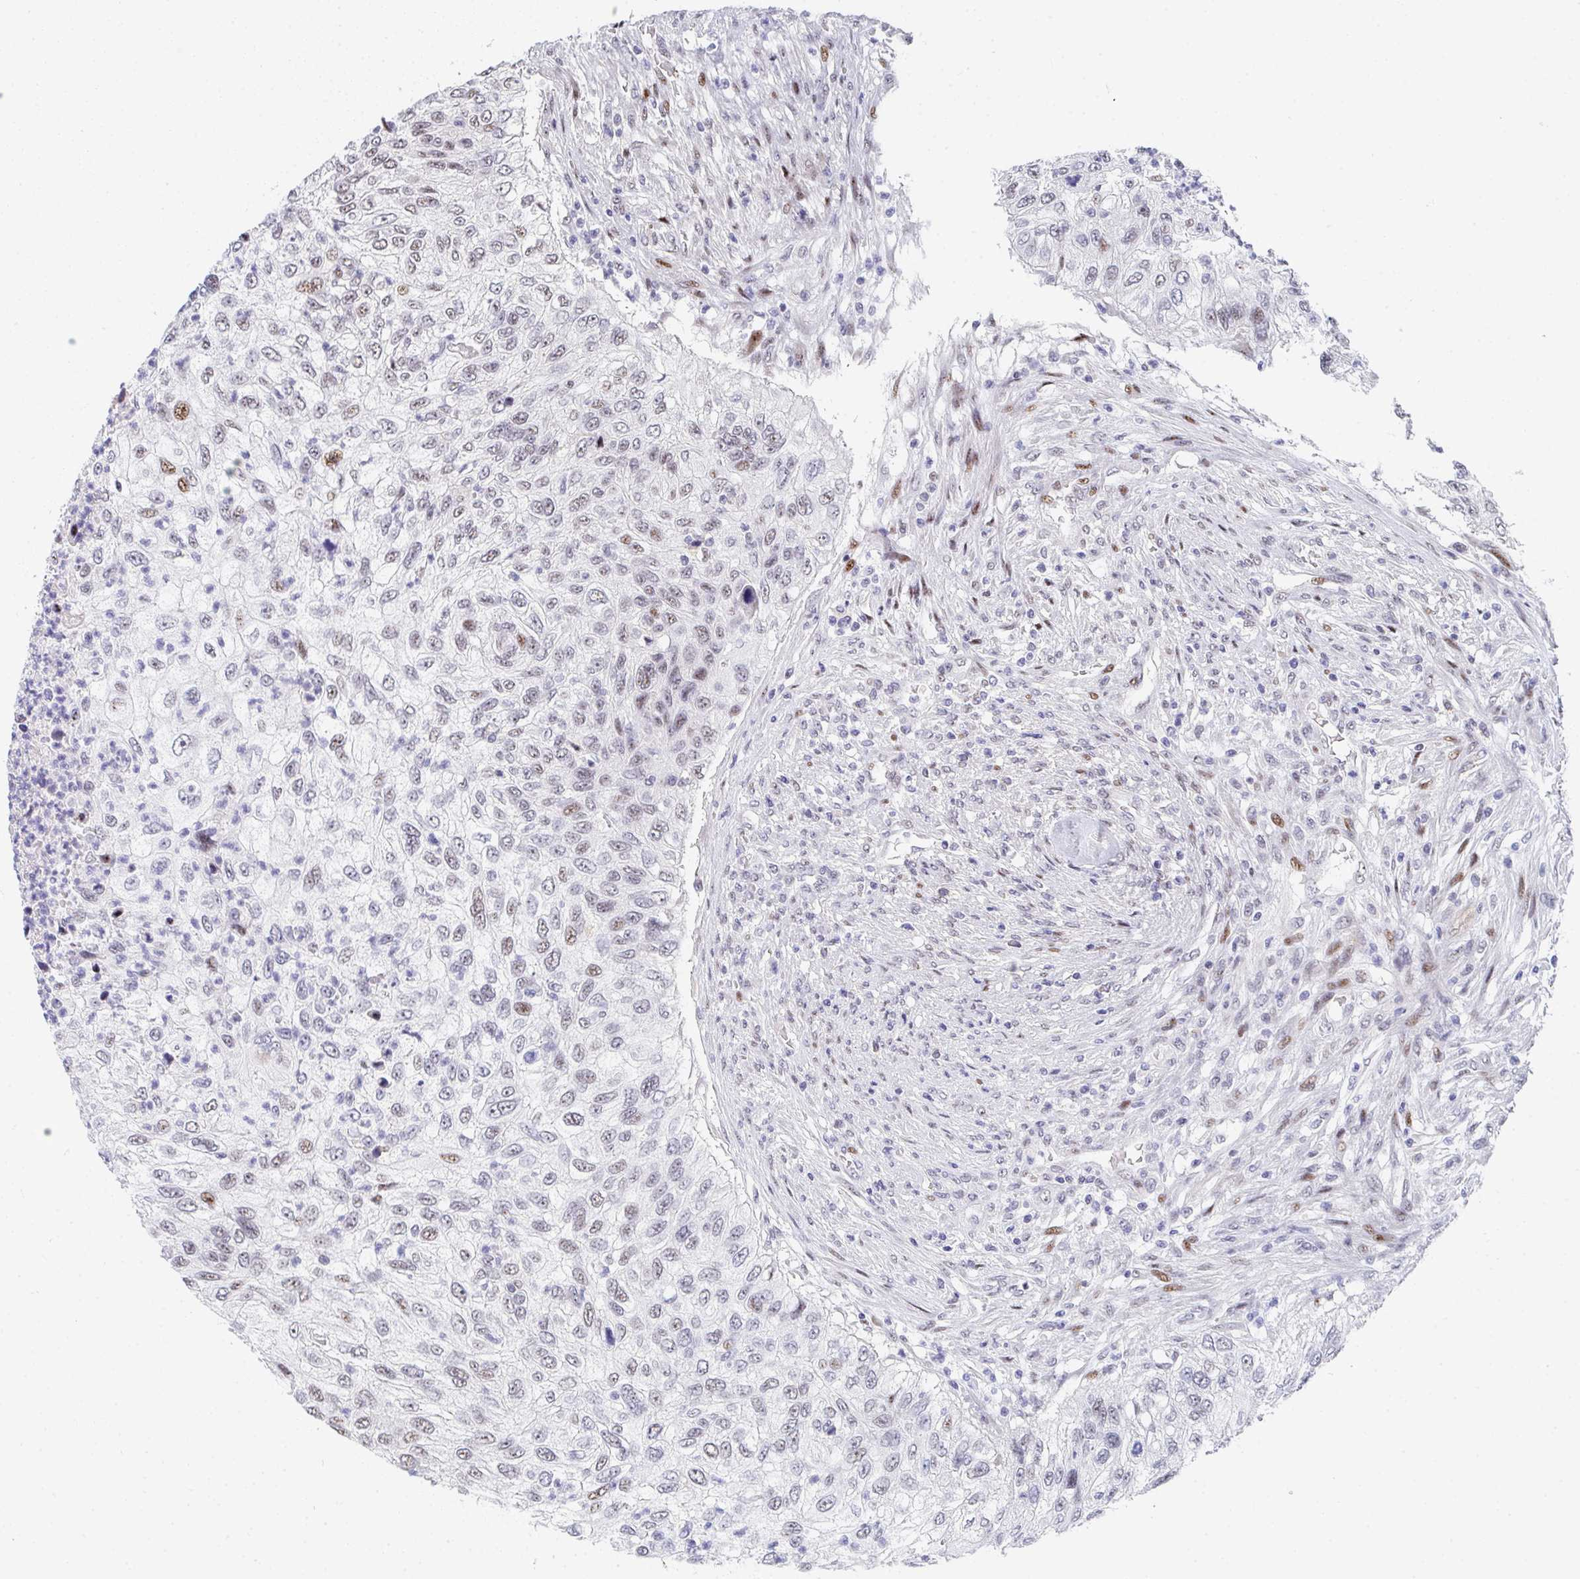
{"staining": {"intensity": "moderate", "quantity": "<25%", "location": "nuclear"}, "tissue": "urothelial cancer", "cell_type": "Tumor cells", "image_type": "cancer", "snomed": [{"axis": "morphology", "description": "Urothelial carcinoma, High grade"}, {"axis": "topography", "description": "Urinary bladder"}], "caption": "An immunohistochemistry (IHC) histopathology image of tumor tissue is shown. Protein staining in brown shows moderate nuclear positivity in high-grade urothelial carcinoma within tumor cells. The protein of interest is stained brown, and the nuclei are stained in blue (DAB (3,3'-diaminobenzidine) IHC with brightfield microscopy, high magnification).", "gene": "ZIC3", "patient": {"sex": "female", "age": 60}}